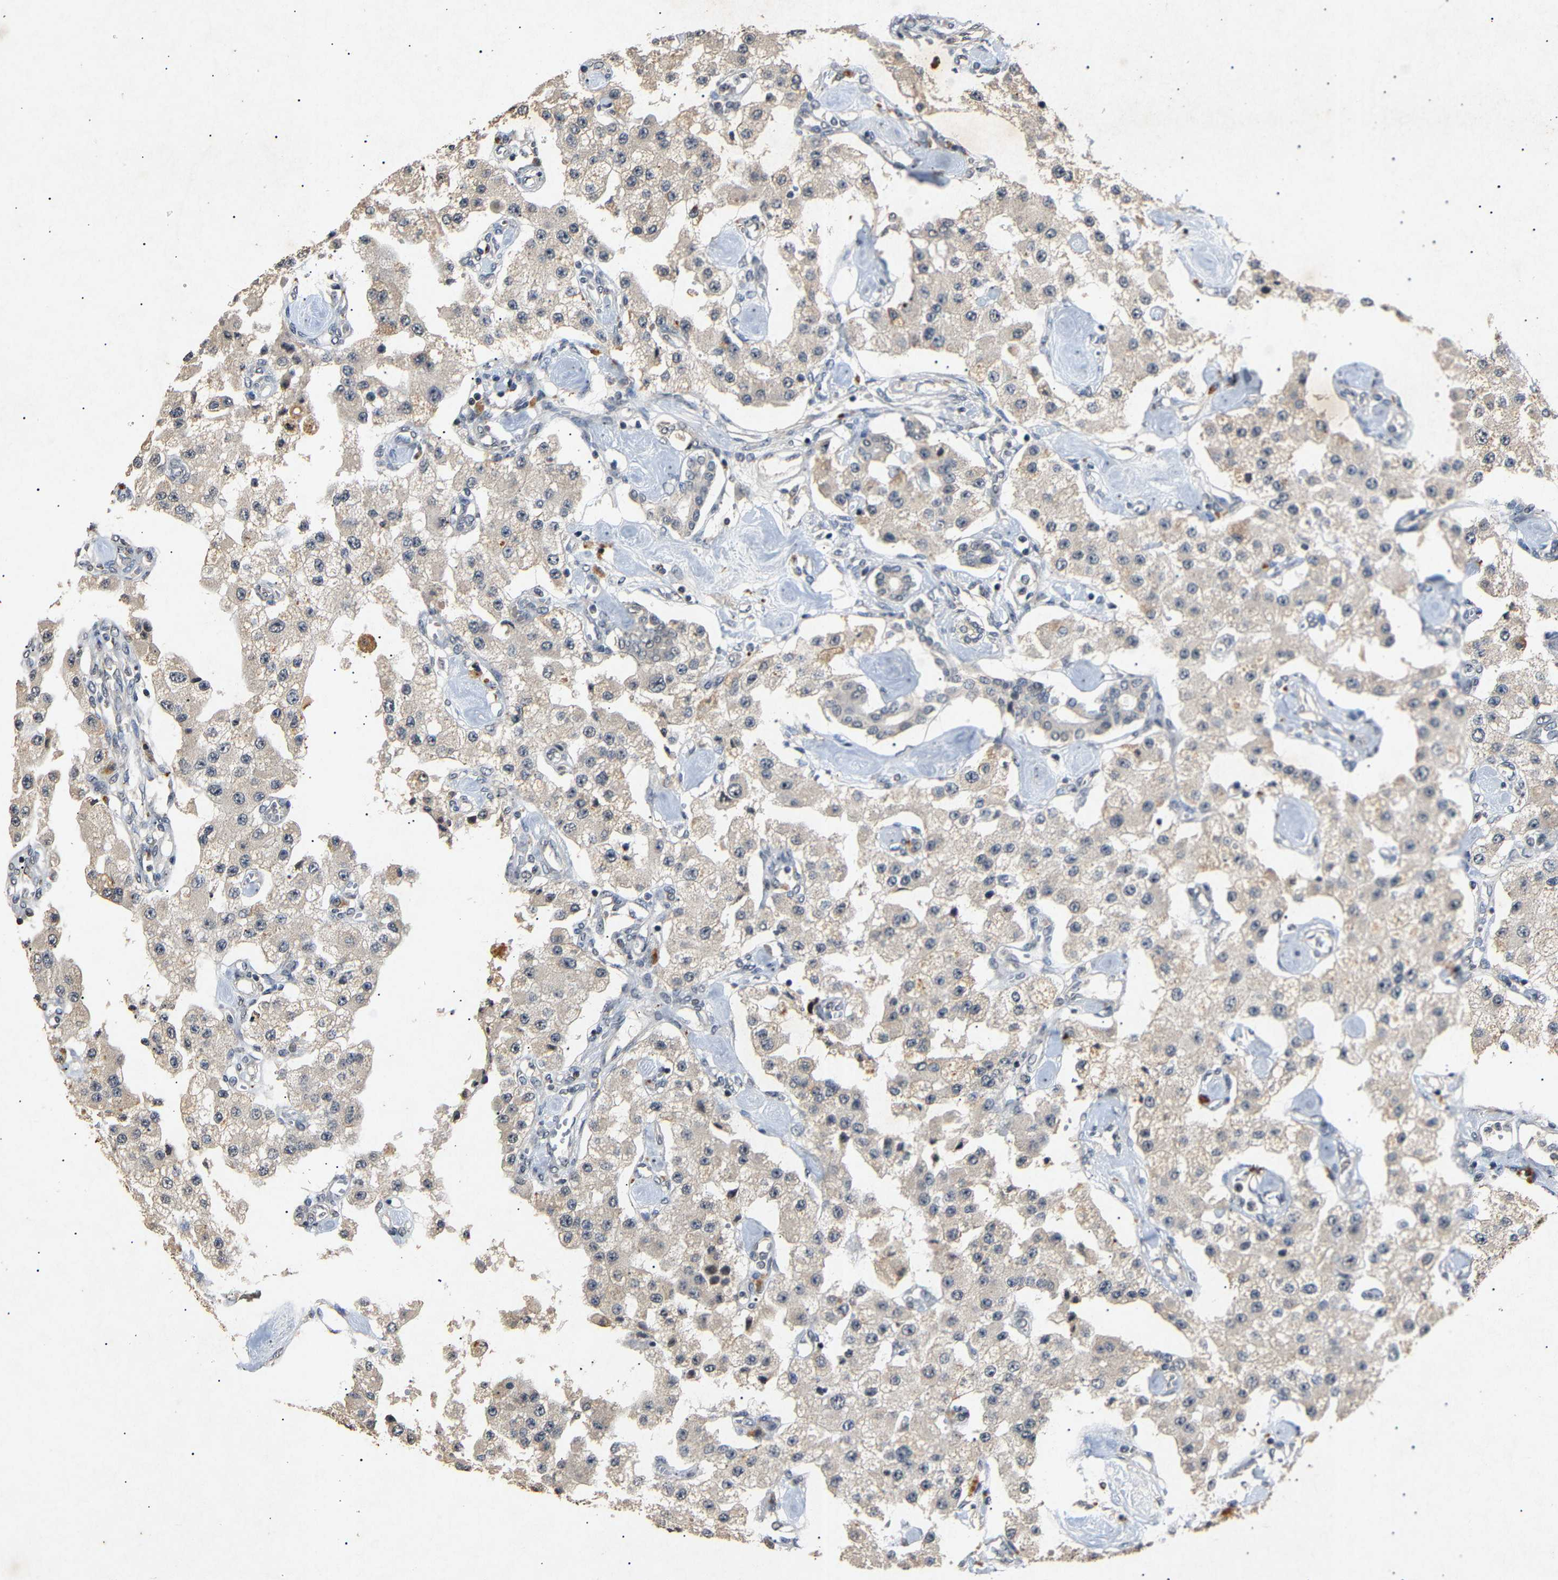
{"staining": {"intensity": "weak", "quantity": "25%-75%", "location": "cytoplasmic/membranous"}, "tissue": "carcinoid", "cell_type": "Tumor cells", "image_type": "cancer", "snomed": [{"axis": "morphology", "description": "Carcinoid, malignant, NOS"}, {"axis": "topography", "description": "Pancreas"}], "caption": "Carcinoid tissue exhibits weak cytoplasmic/membranous expression in about 25%-75% of tumor cells", "gene": "PARN", "patient": {"sex": "male", "age": 41}}